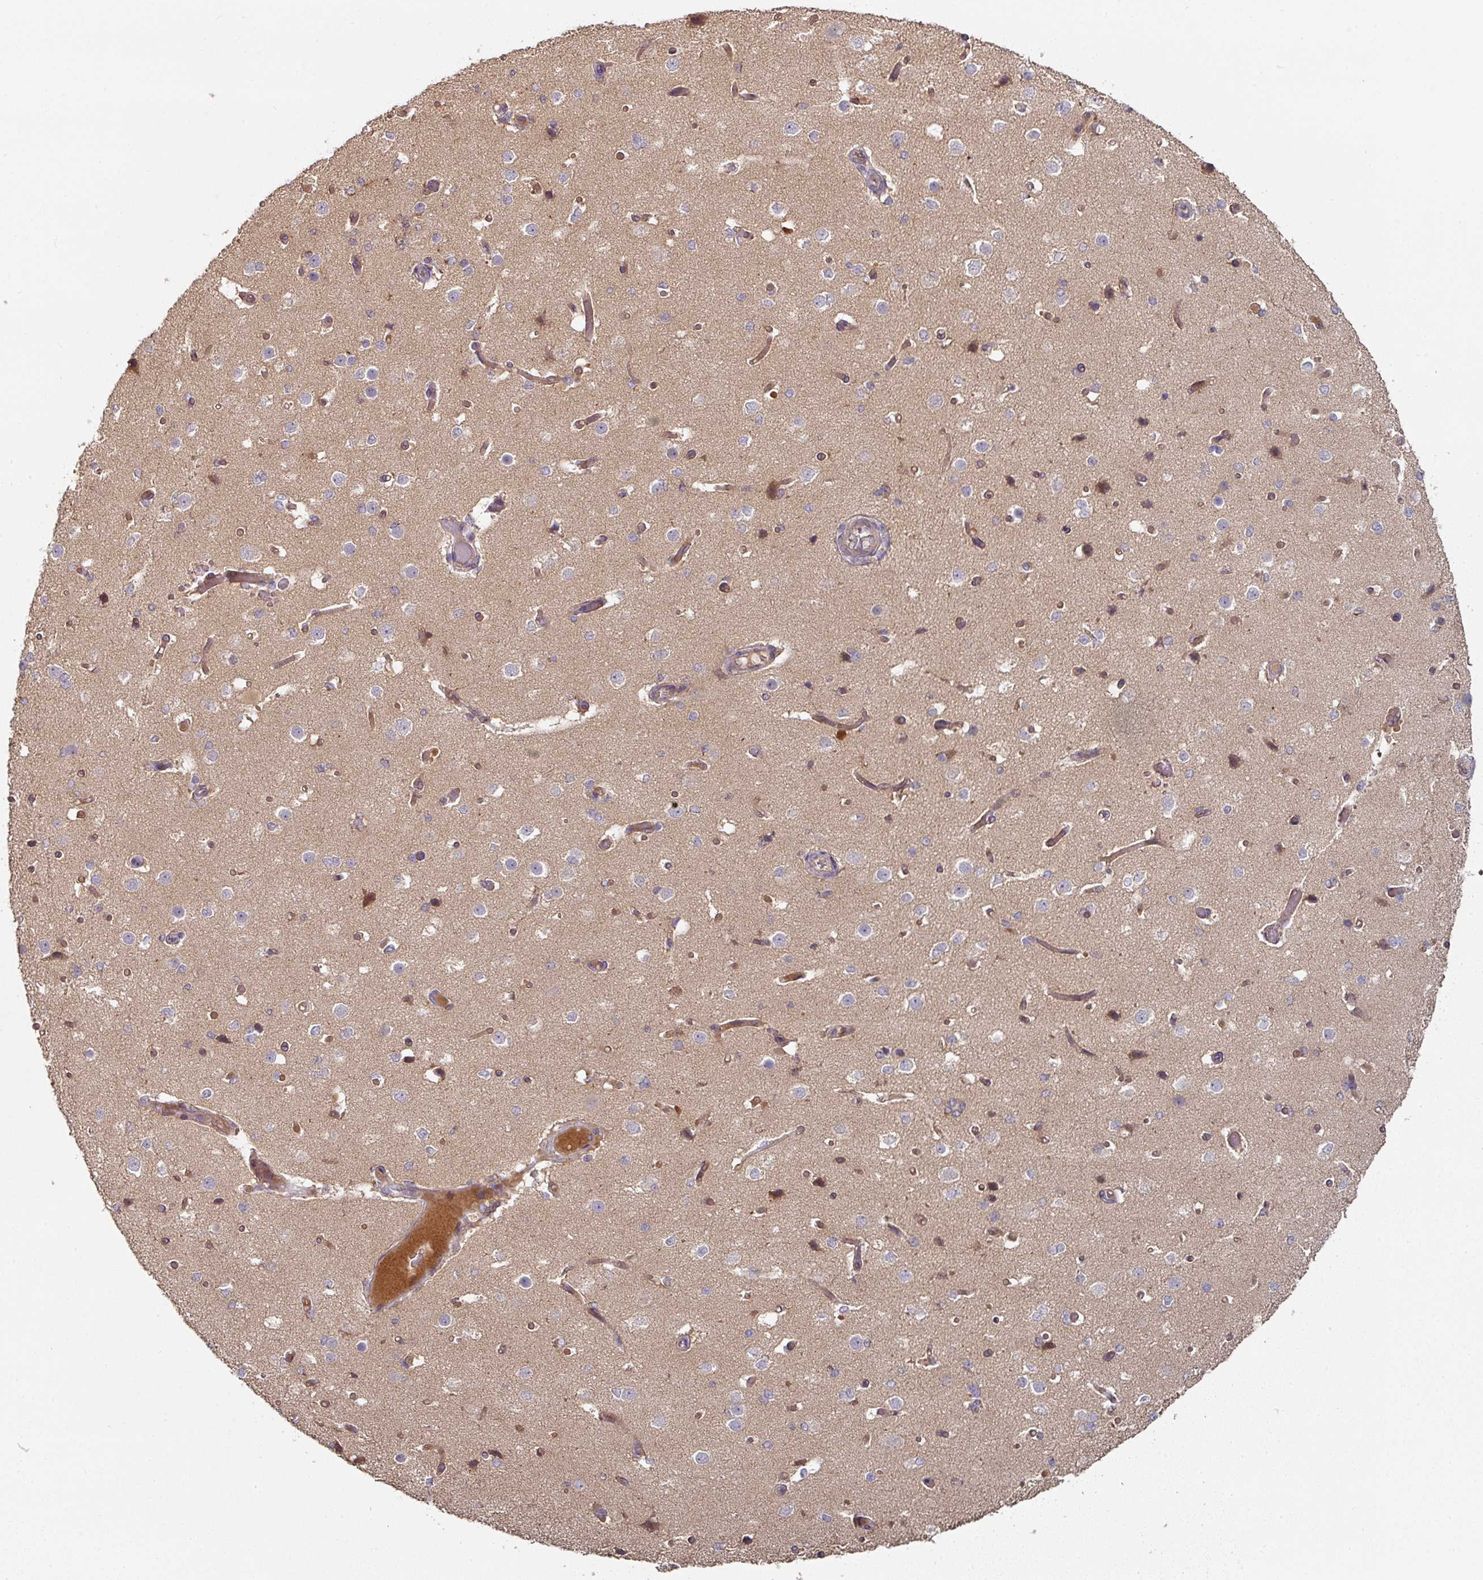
{"staining": {"intensity": "weak", "quantity": ">75%", "location": "cytoplasmic/membranous"}, "tissue": "cerebral cortex", "cell_type": "Endothelial cells", "image_type": "normal", "snomed": [{"axis": "morphology", "description": "Normal tissue, NOS"}, {"axis": "morphology", "description": "Inflammation, NOS"}, {"axis": "topography", "description": "Cerebral cortex"}], "caption": "Immunohistochemistry (IHC) photomicrograph of normal human cerebral cortex stained for a protein (brown), which shows low levels of weak cytoplasmic/membranous expression in about >75% of endothelial cells.", "gene": "DNAJC7", "patient": {"sex": "male", "age": 6}}